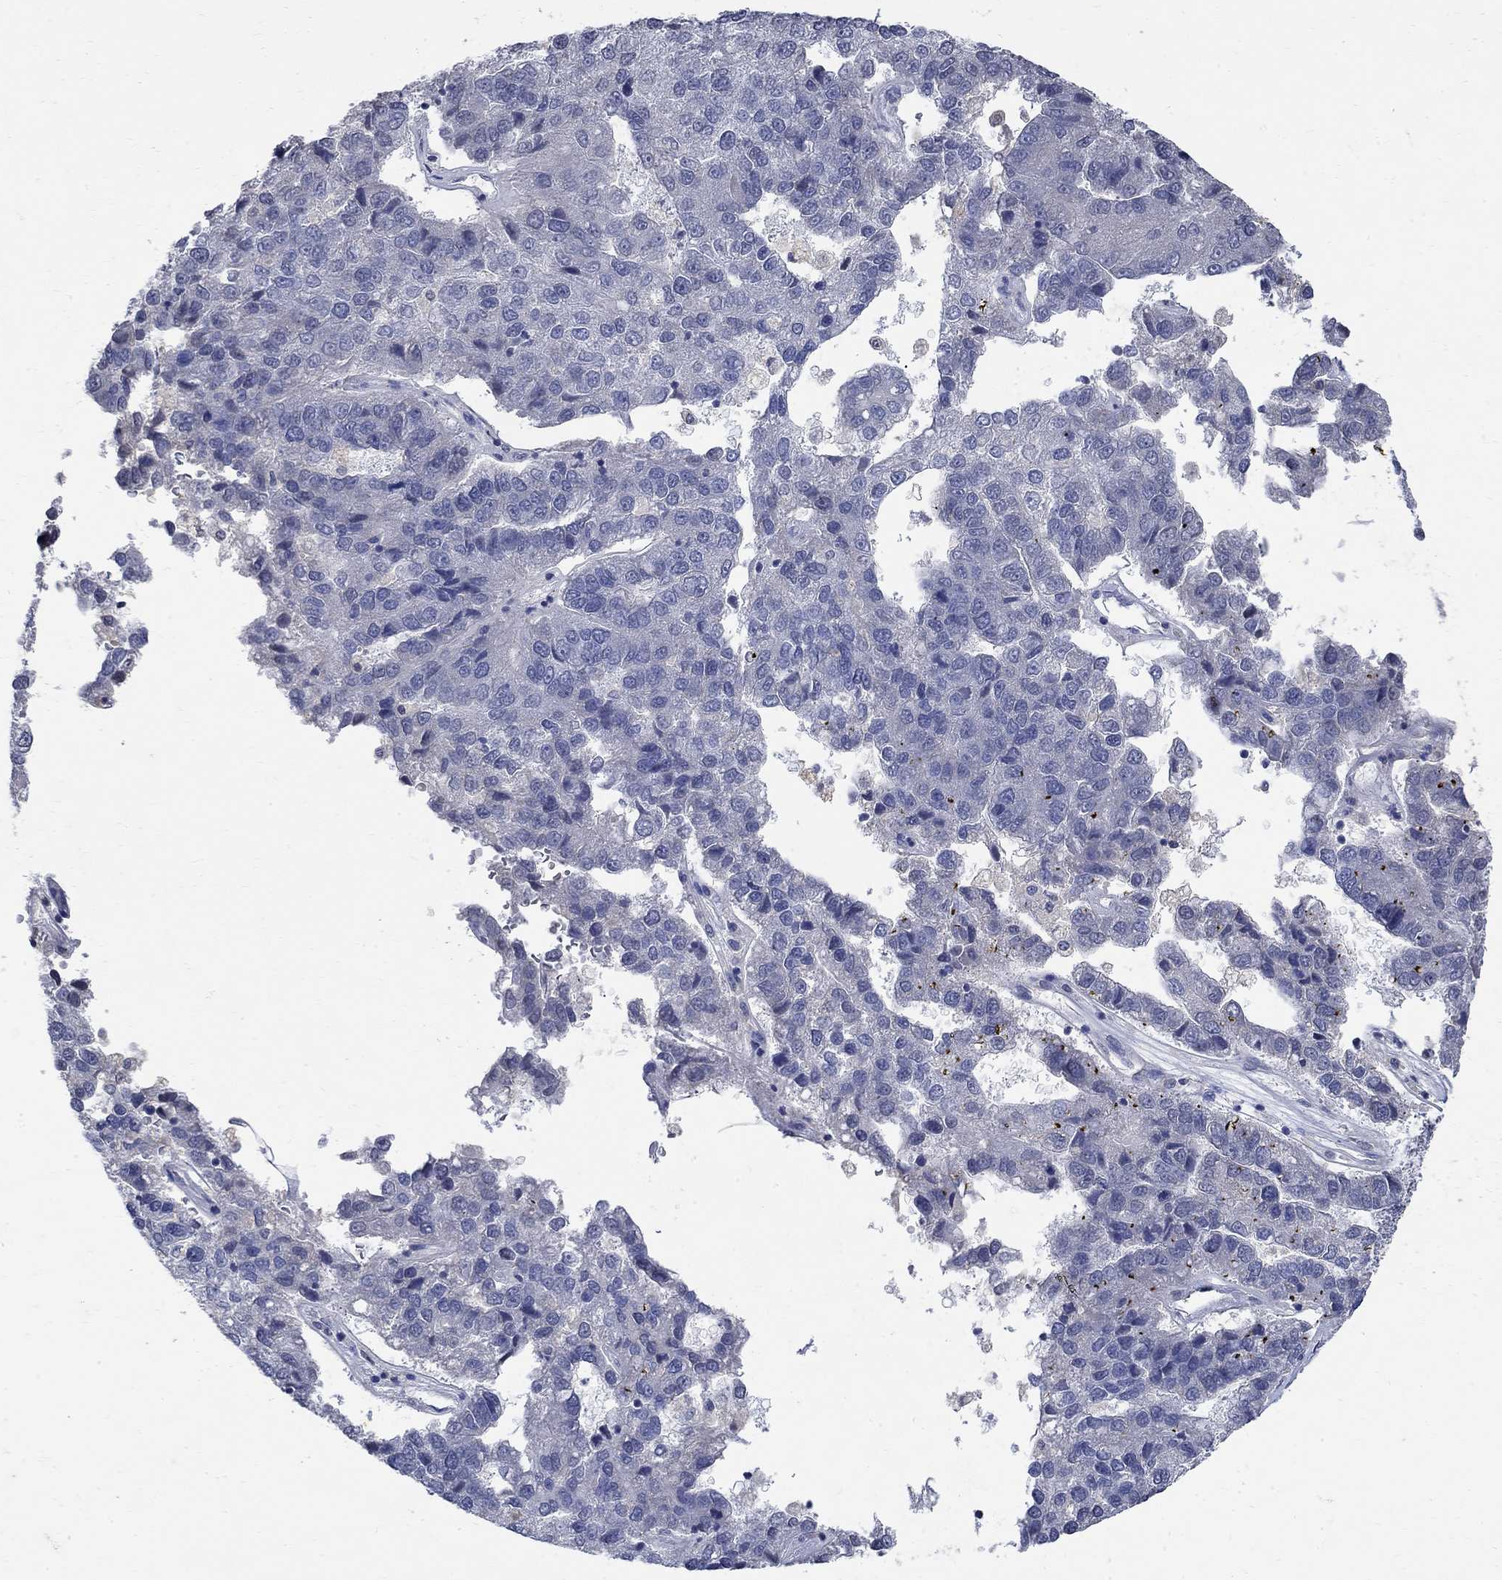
{"staining": {"intensity": "negative", "quantity": "none", "location": "none"}, "tissue": "pancreatic cancer", "cell_type": "Tumor cells", "image_type": "cancer", "snomed": [{"axis": "morphology", "description": "Adenocarcinoma, NOS"}, {"axis": "topography", "description": "Pancreas"}], "caption": "High power microscopy micrograph of an IHC histopathology image of adenocarcinoma (pancreatic), revealing no significant staining in tumor cells.", "gene": "TMEM169", "patient": {"sex": "female", "age": 61}}